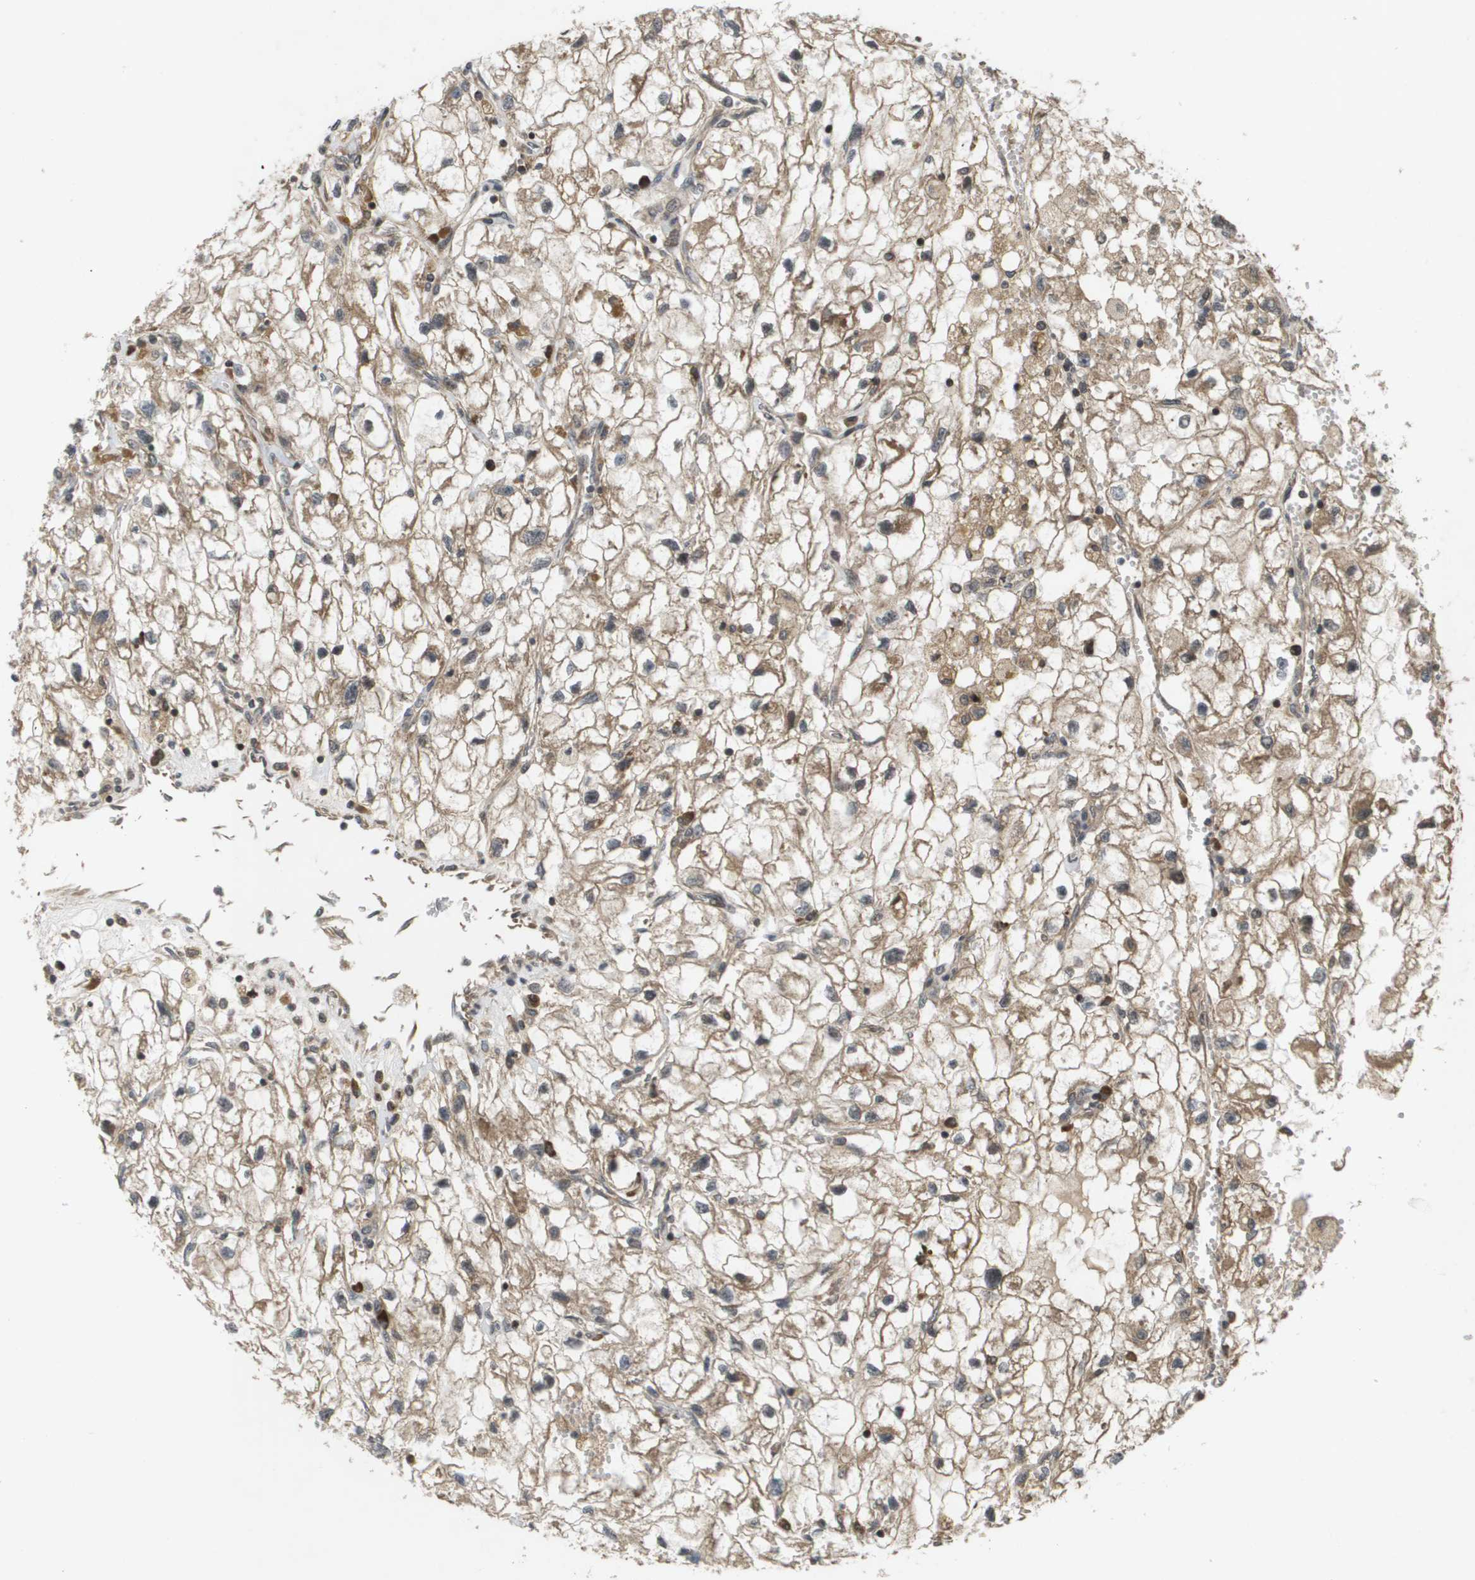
{"staining": {"intensity": "moderate", "quantity": ">75%", "location": "cytoplasmic/membranous"}, "tissue": "renal cancer", "cell_type": "Tumor cells", "image_type": "cancer", "snomed": [{"axis": "morphology", "description": "Adenocarcinoma, NOS"}, {"axis": "topography", "description": "Kidney"}], "caption": "Immunohistochemical staining of renal cancer (adenocarcinoma) displays moderate cytoplasmic/membranous protein expression in approximately >75% of tumor cells. The protein of interest is shown in brown color, while the nuclei are stained blue.", "gene": "KIF11", "patient": {"sex": "female", "age": 70}}